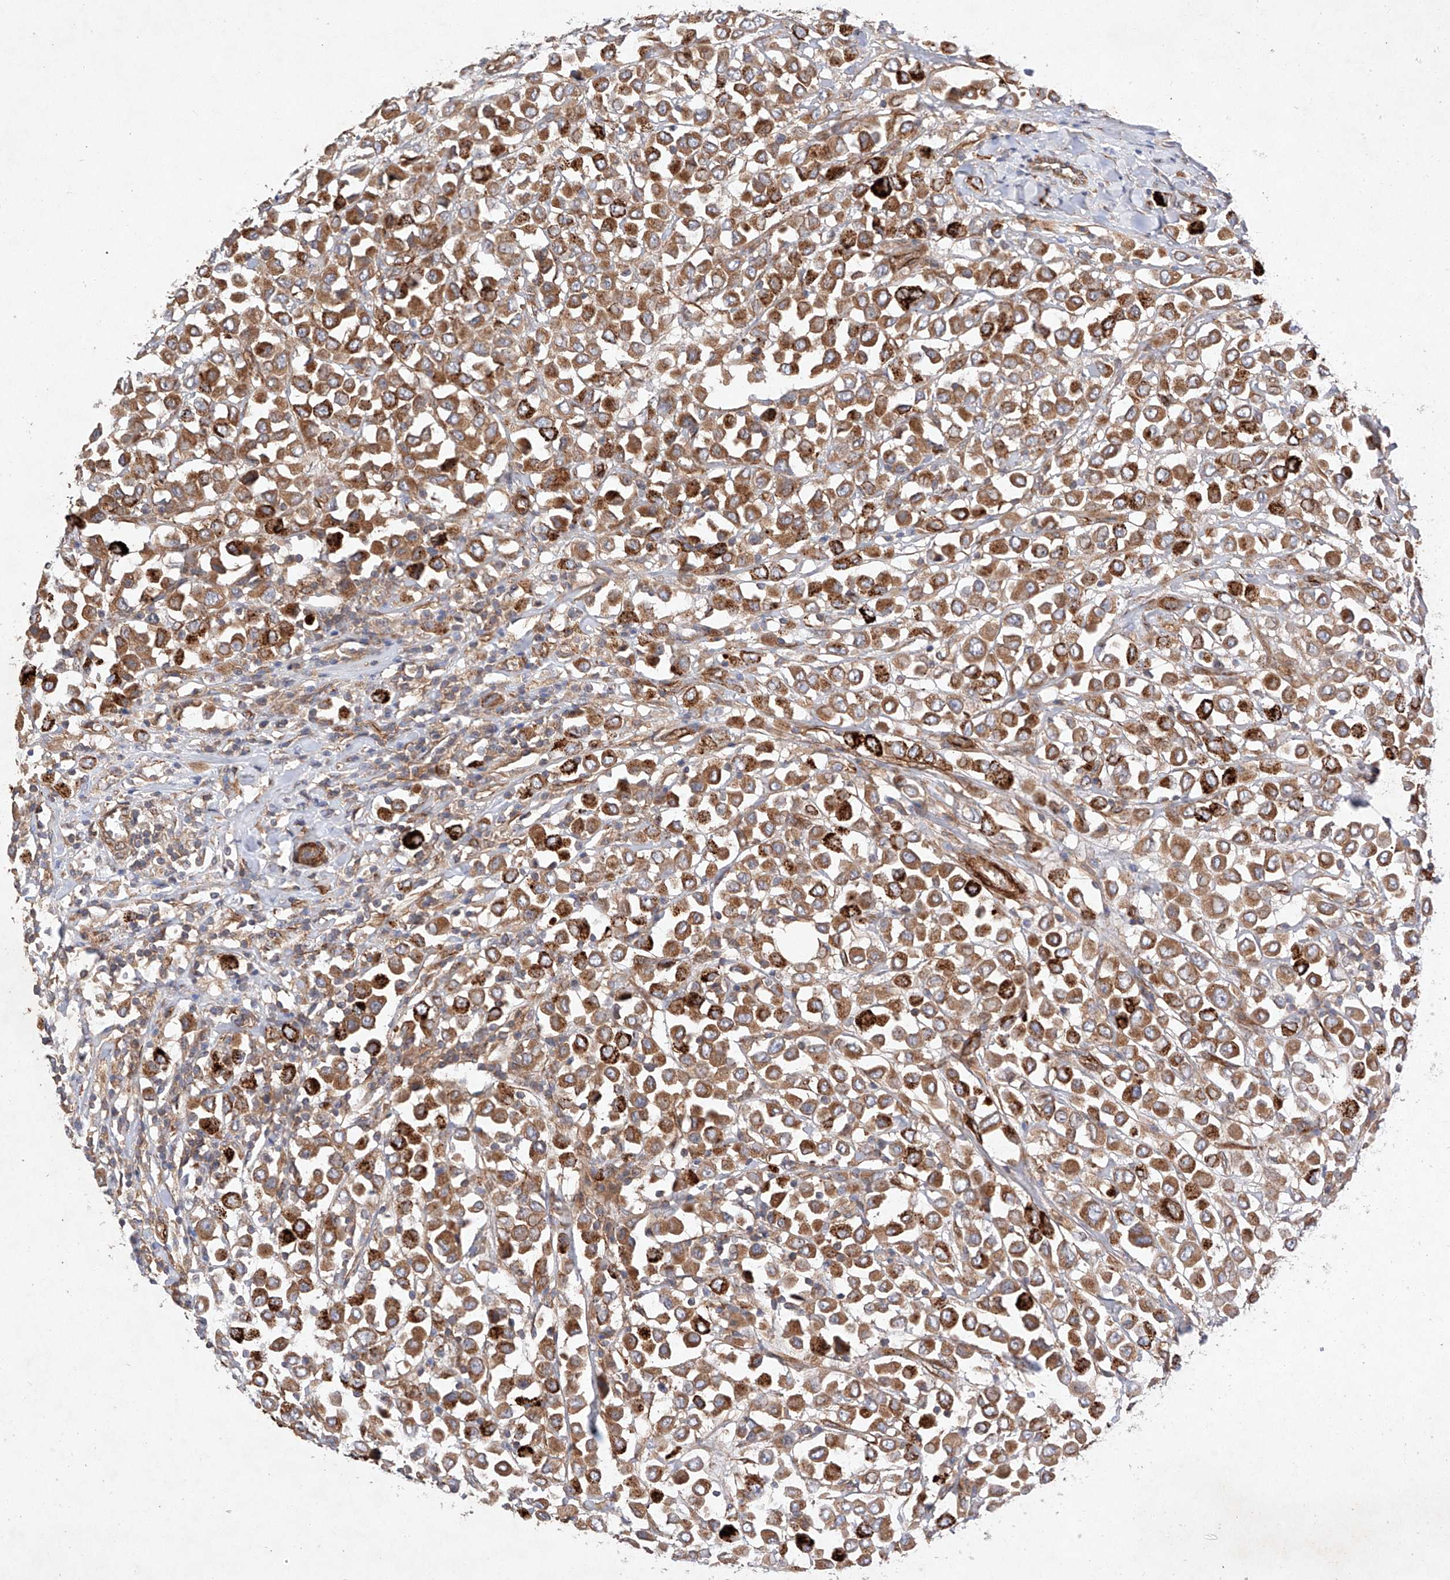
{"staining": {"intensity": "strong", "quantity": ">75%", "location": "cytoplasmic/membranous"}, "tissue": "breast cancer", "cell_type": "Tumor cells", "image_type": "cancer", "snomed": [{"axis": "morphology", "description": "Duct carcinoma"}, {"axis": "topography", "description": "Breast"}], "caption": "An IHC photomicrograph of neoplastic tissue is shown. Protein staining in brown labels strong cytoplasmic/membranous positivity in breast cancer within tumor cells. The staining was performed using DAB, with brown indicating positive protein expression. Nuclei are stained blue with hematoxylin.", "gene": "RAB23", "patient": {"sex": "female", "age": 61}}